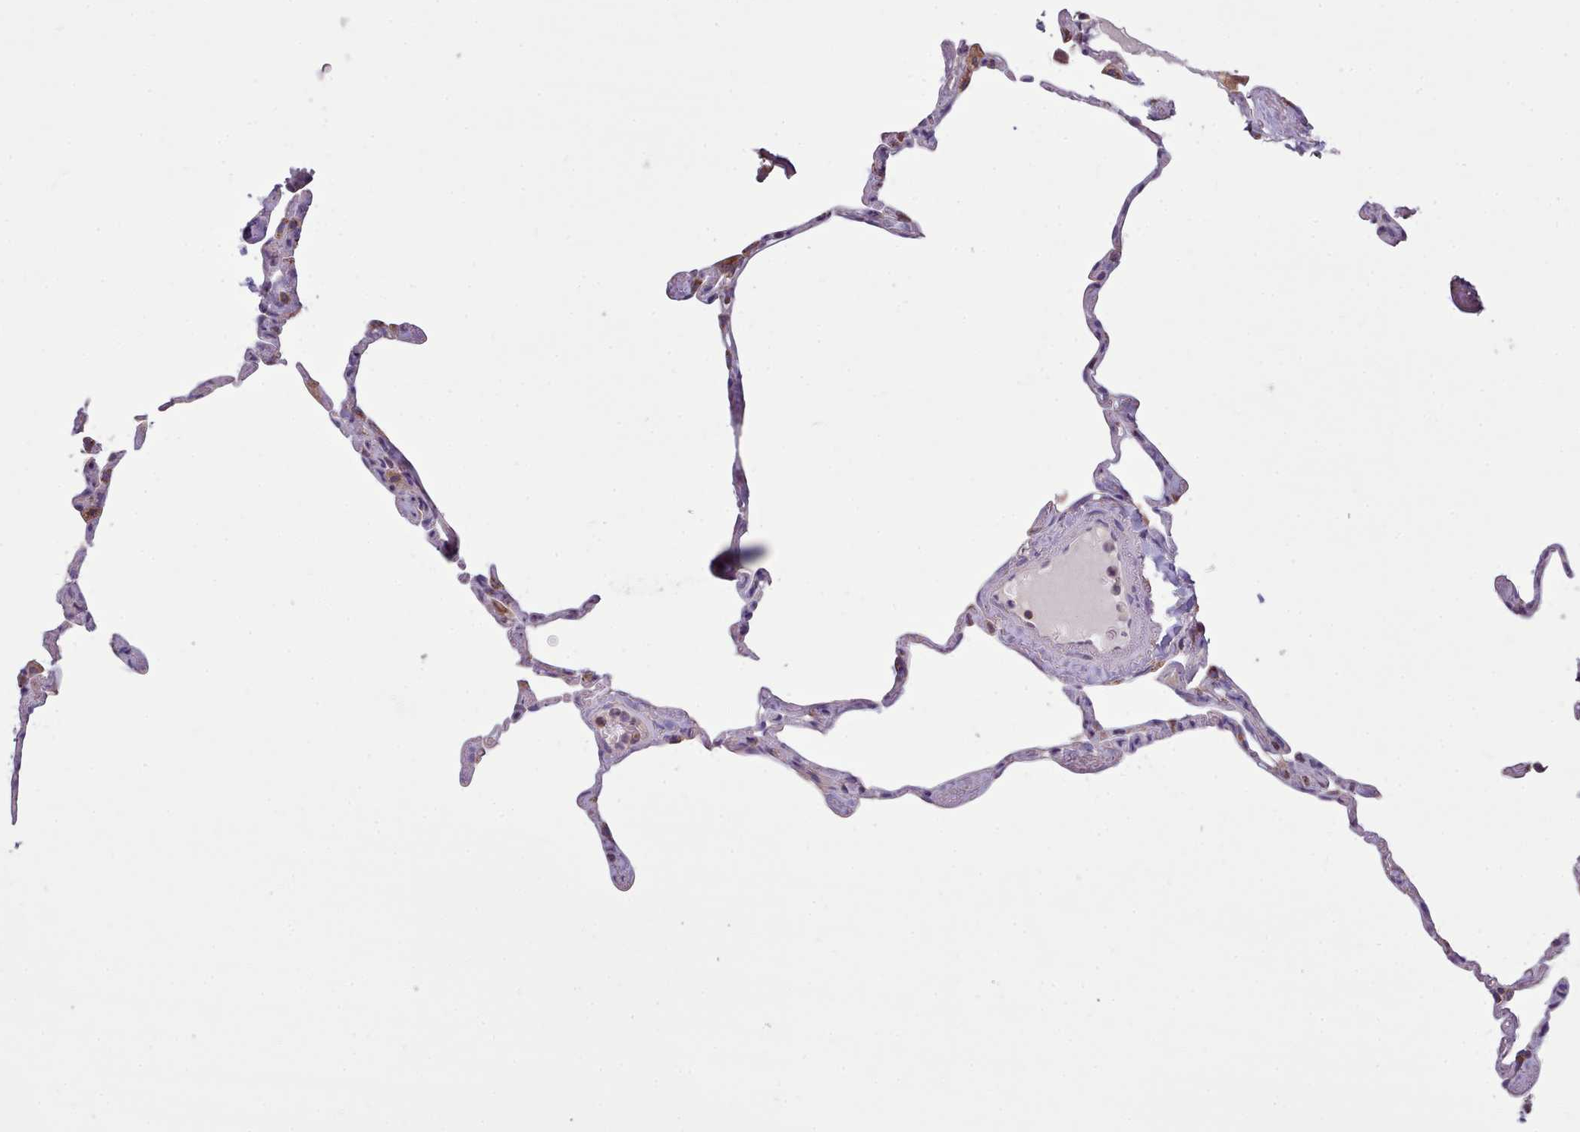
{"staining": {"intensity": "moderate", "quantity": "<25%", "location": "cytoplasmic/membranous"}, "tissue": "lung", "cell_type": "Alveolar cells", "image_type": "normal", "snomed": [{"axis": "morphology", "description": "Normal tissue, NOS"}, {"axis": "topography", "description": "Lung"}], "caption": "A histopathology image of lung stained for a protein demonstrates moderate cytoplasmic/membranous brown staining in alveolar cells. Immunohistochemistry stains the protein in brown and the nuclei are stained blue.", "gene": "SRP54", "patient": {"sex": "male", "age": 65}}